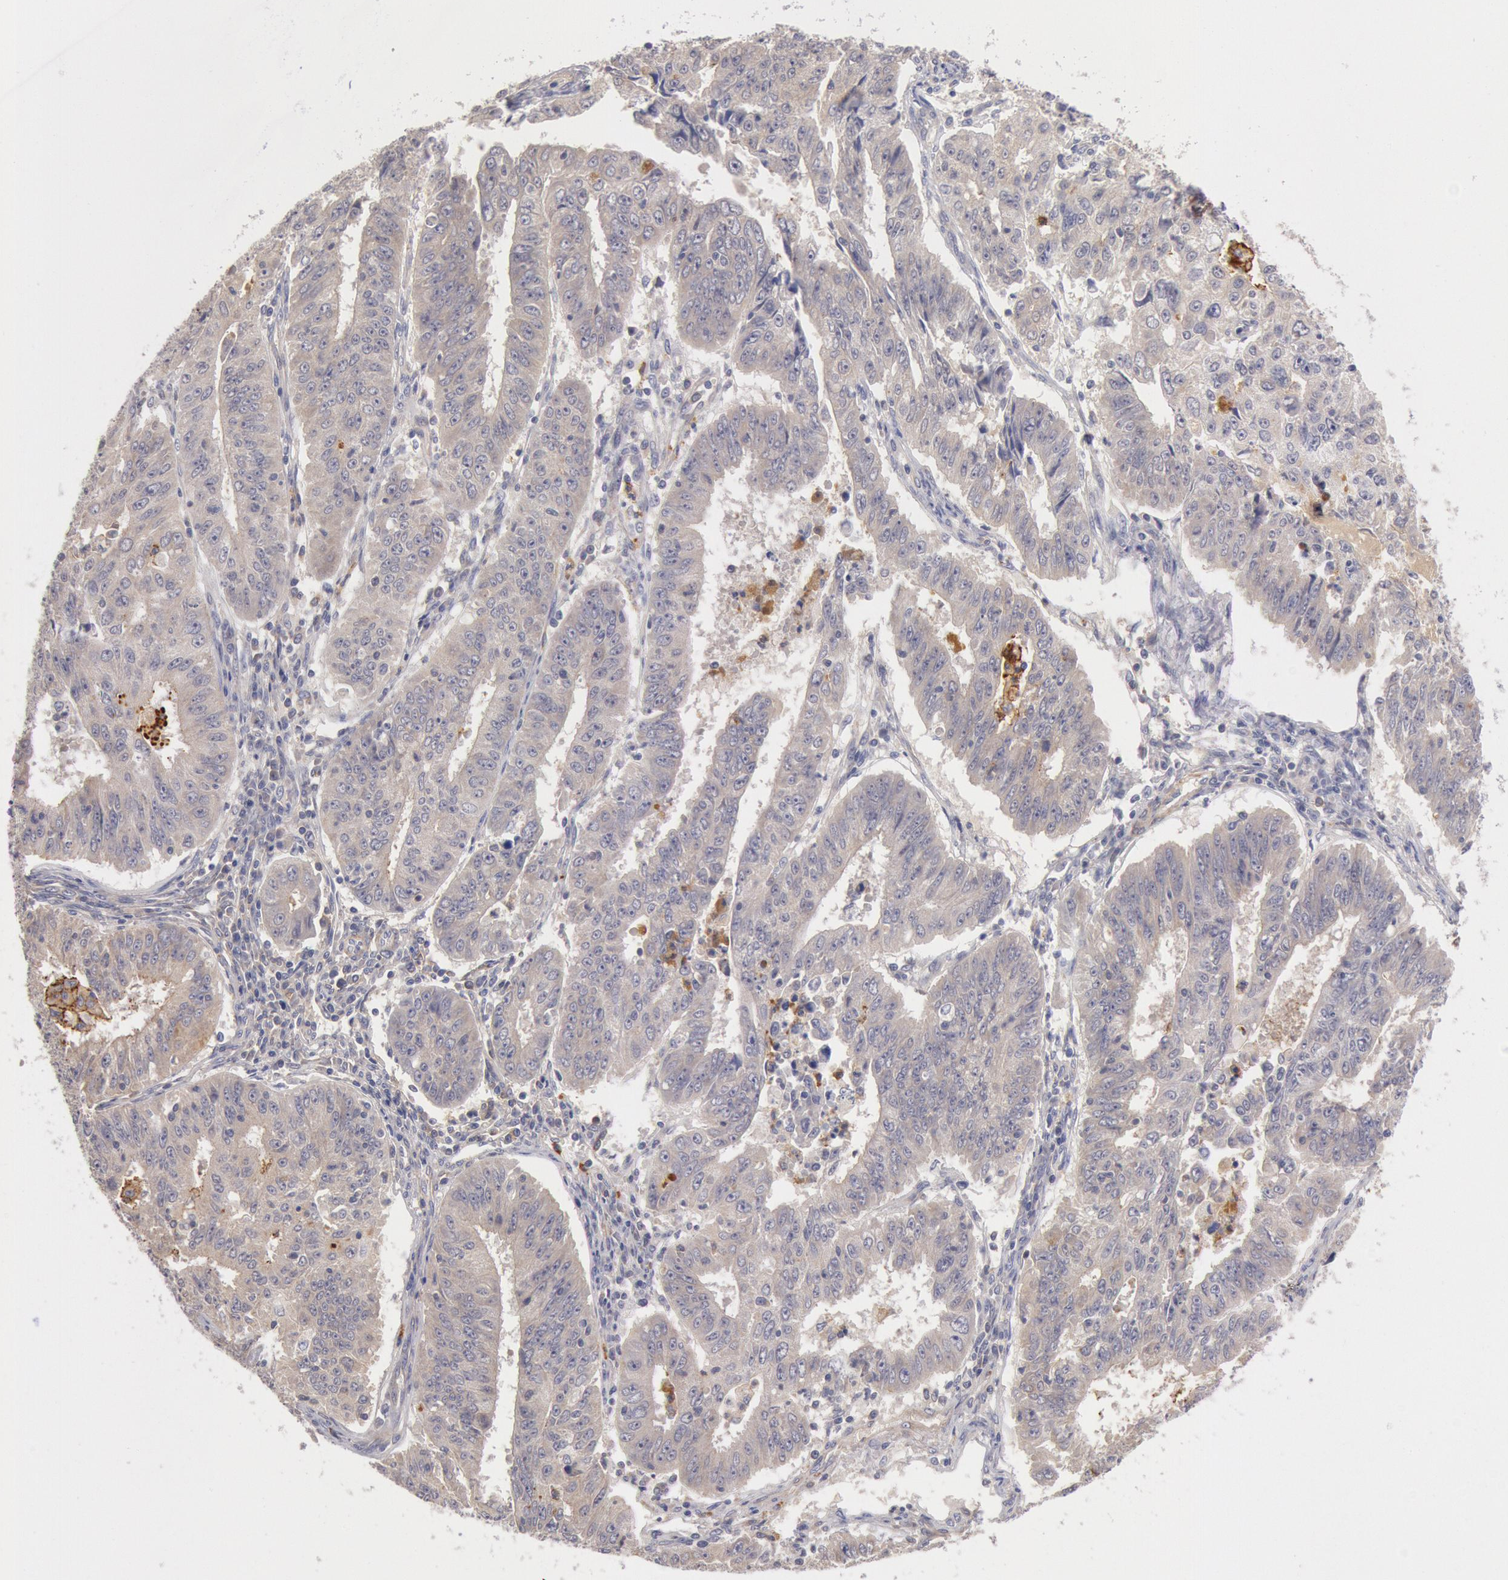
{"staining": {"intensity": "weak", "quantity": ">75%", "location": "cytoplasmic/membranous"}, "tissue": "endometrial cancer", "cell_type": "Tumor cells", "image_type": "cancer", "snomed": [{"axis": "morphology", "description": "Adenocarcinoma, NOS"}, {"axis": "topography", "description": "Endometrium"}], "caption": "A micrograph of human adenocarcinoma (endometrial) stained for a protein reveals weak cytoplasmic/membranous brown staining in tumor cells. Using DAB (brown) and hematoxylin (blue) stains, captured at high magnification using brightfield microscopy.", "gene": "TMED8", "patient": {"sex": "female", "age": 42}}